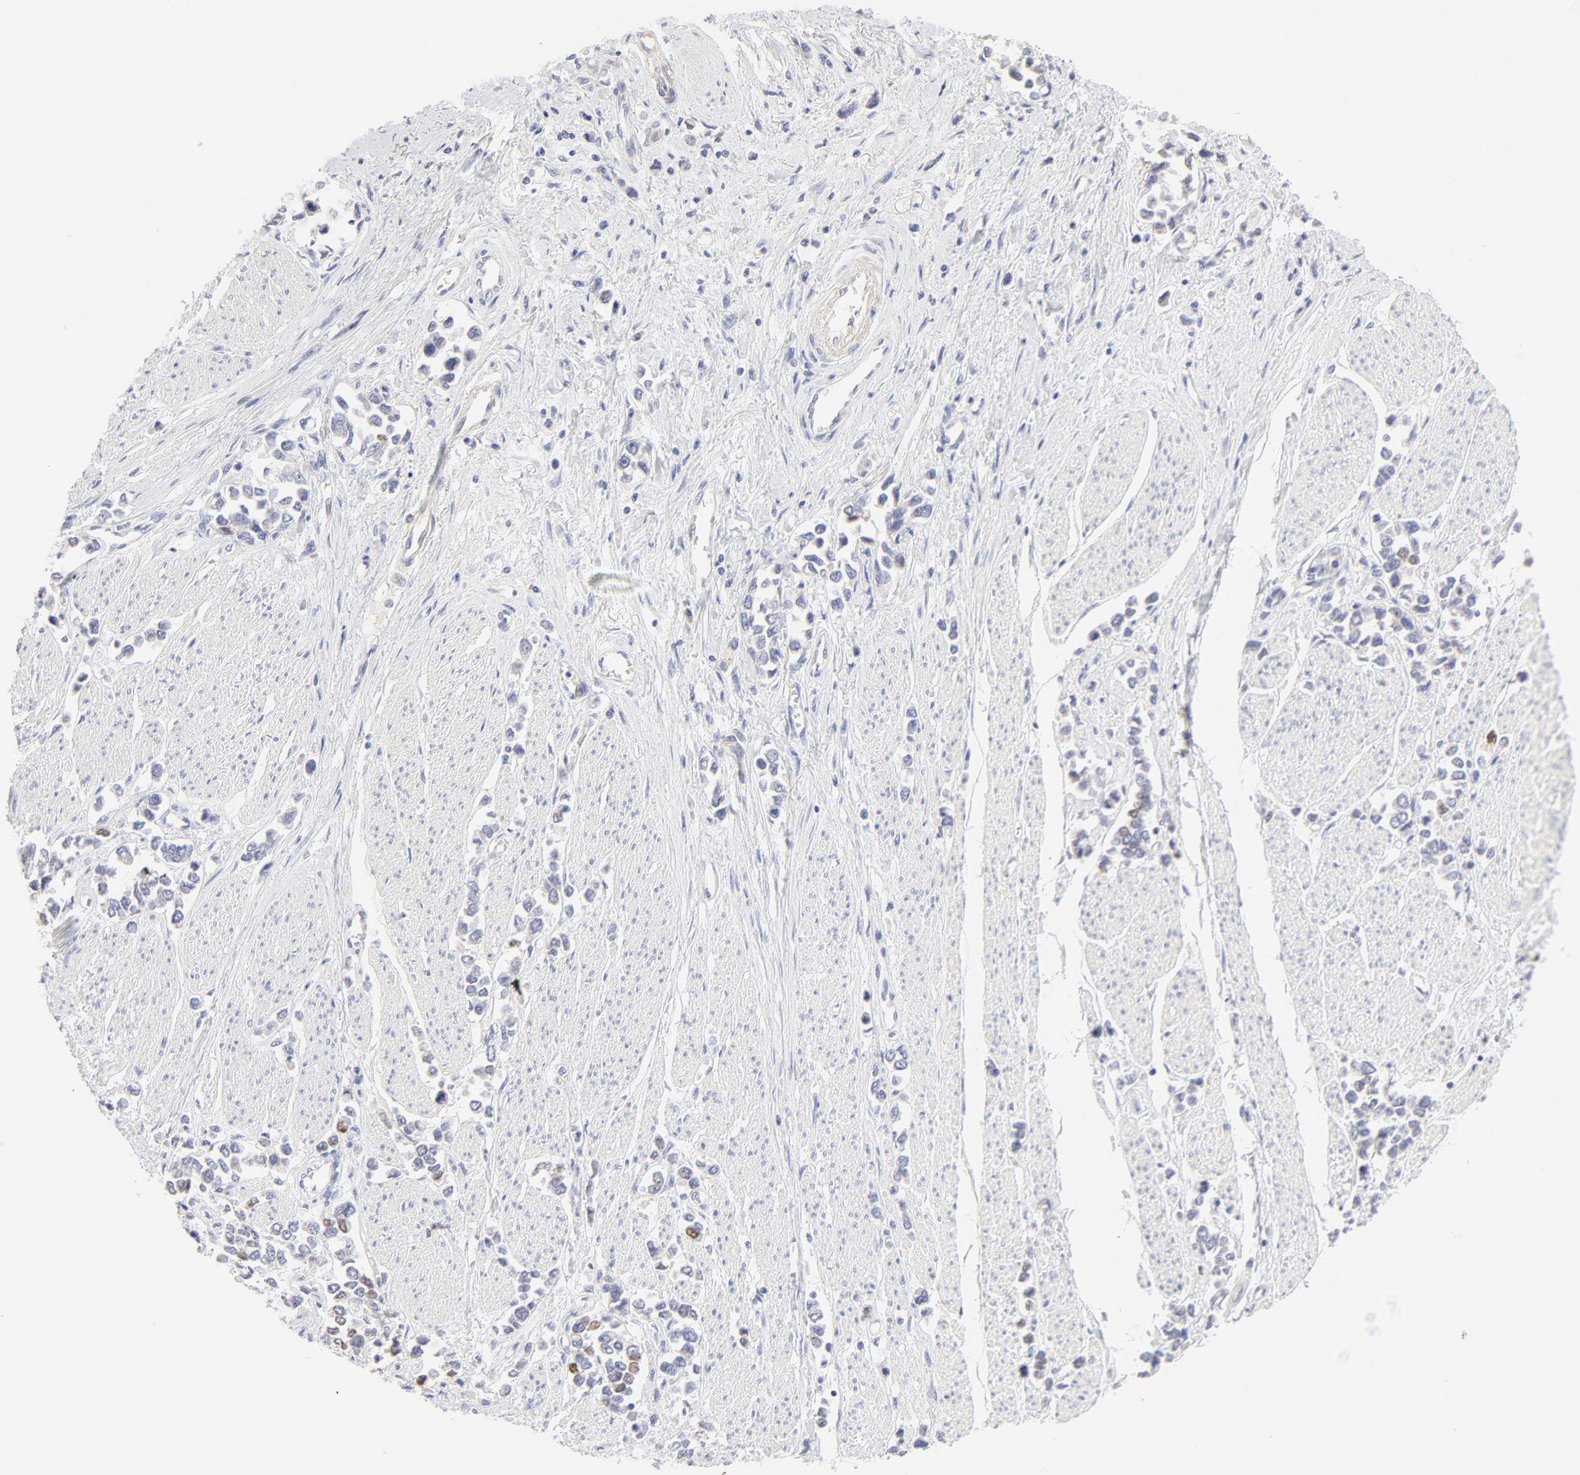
{"staining": {"intensity": "moderate", "quantity": "<25%", "location": "cytoplasmic/membranous,nuclear"}, "tissue": "stomach cancer", "cell_type": "Tumor cells", "image_type": "cancer", "snomed": [{"axis": "morphology", "description": "Adenocarcinoma, NOS"}, {"axis": "topography", "description": "Stomach, upper"}], "caption": "Moderate cytoplasmic/membranous and nuclear staining for a protein is identified in about <25% of tumor cells of stomach adenocarcinoma using IHC.", "gene": "NKX2-2", "patient": {"sex": "male", "age": 76}}